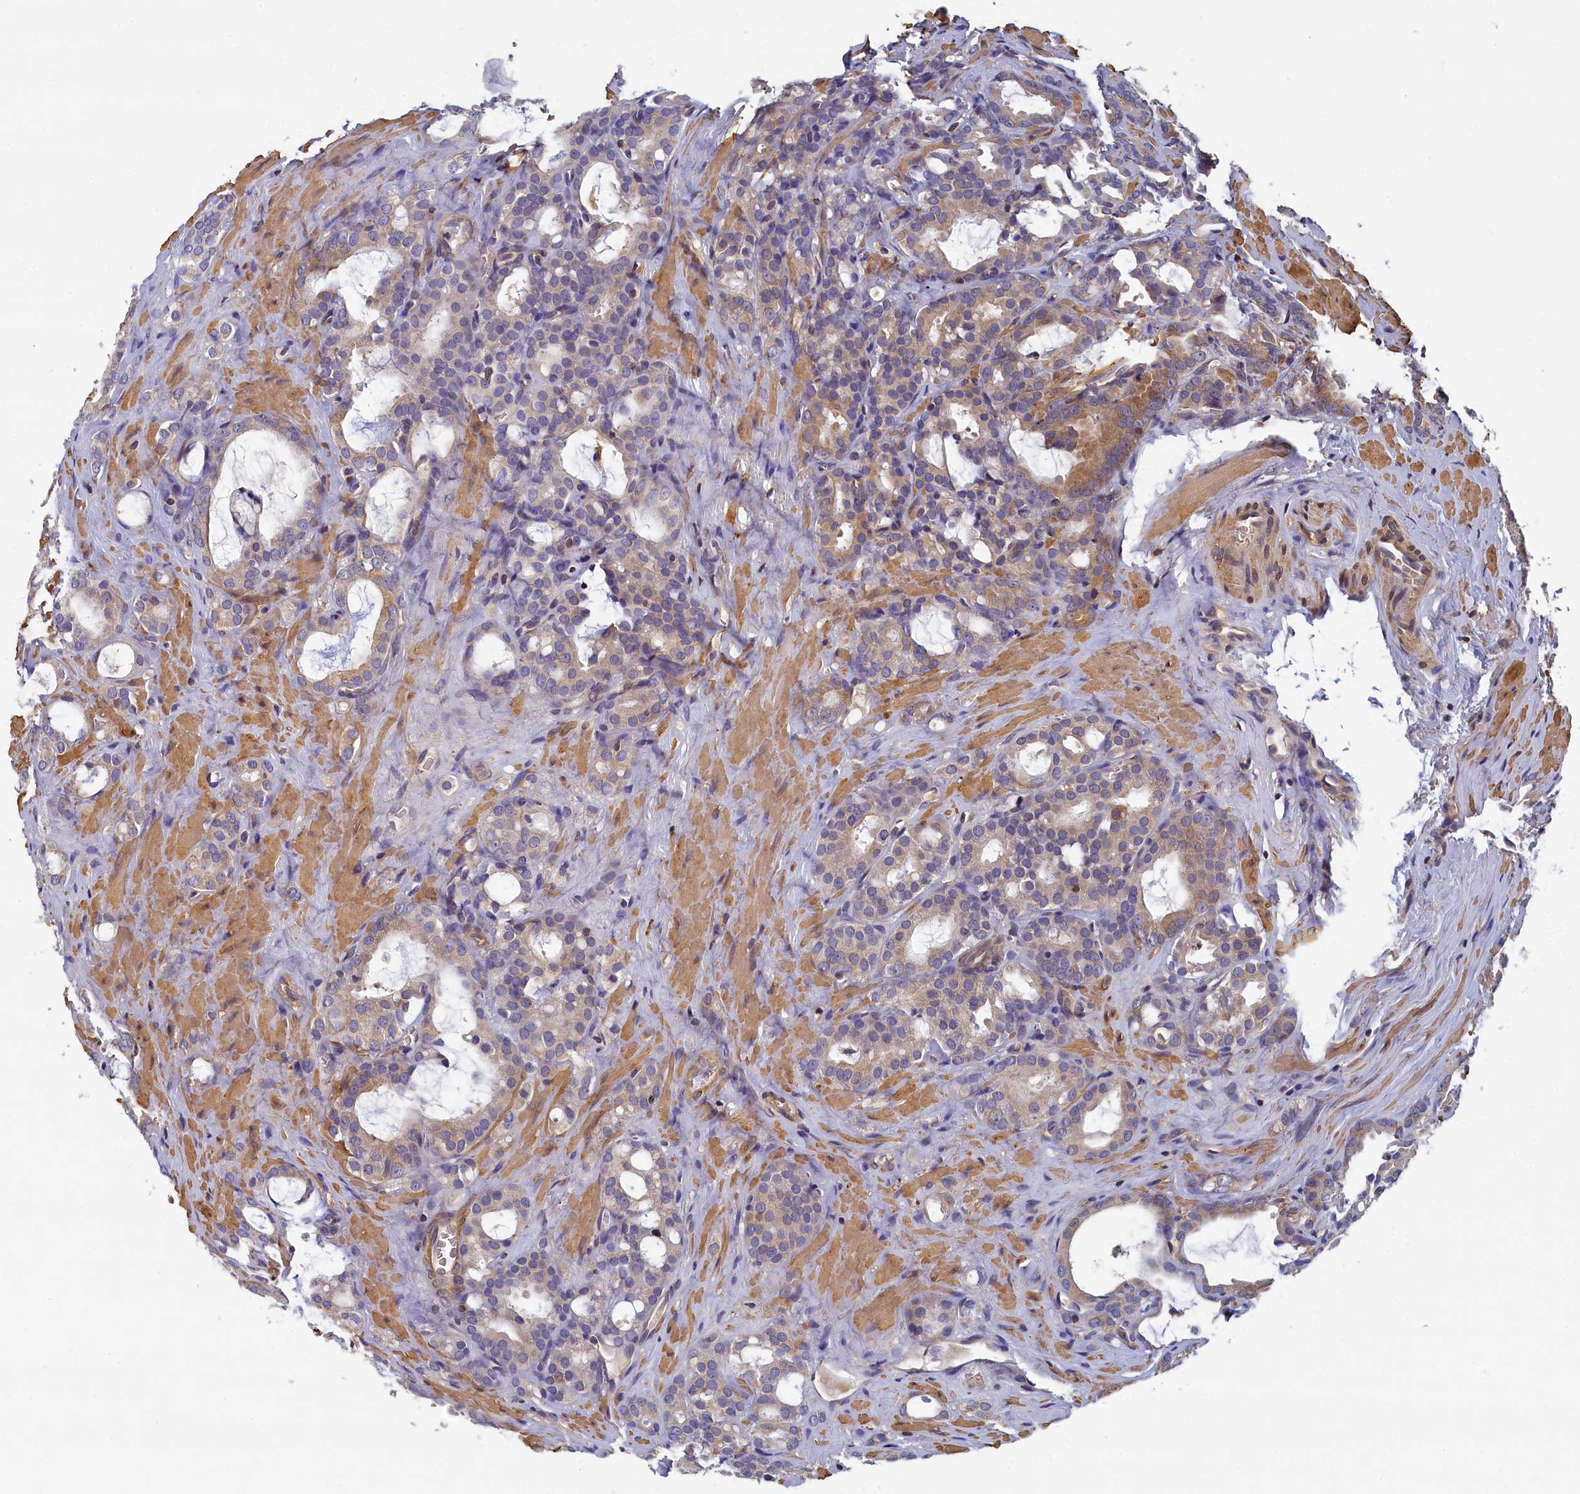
{"staining": {"intensity": "weak", "quantity": "<25%", "location": "cytoplasmic/membranous"}, "tissue": "prostate cancer", "cell_type": "Tumor cells", "image_type": "cancer", "snomed": [{"axis": "morphology", "description": "Adenocarcinoma, High grade"}, {"axis": "topography", "description": "Prostate"}], "caption": "Prostate cancer was stained to show a protein in brown. There is no significant positivity in tumor cells. (Immunohistochemistry, brightfield microscopy, high magnification).", "gene": "TBCB", "patient": {"sex": "male", "age": 72}}